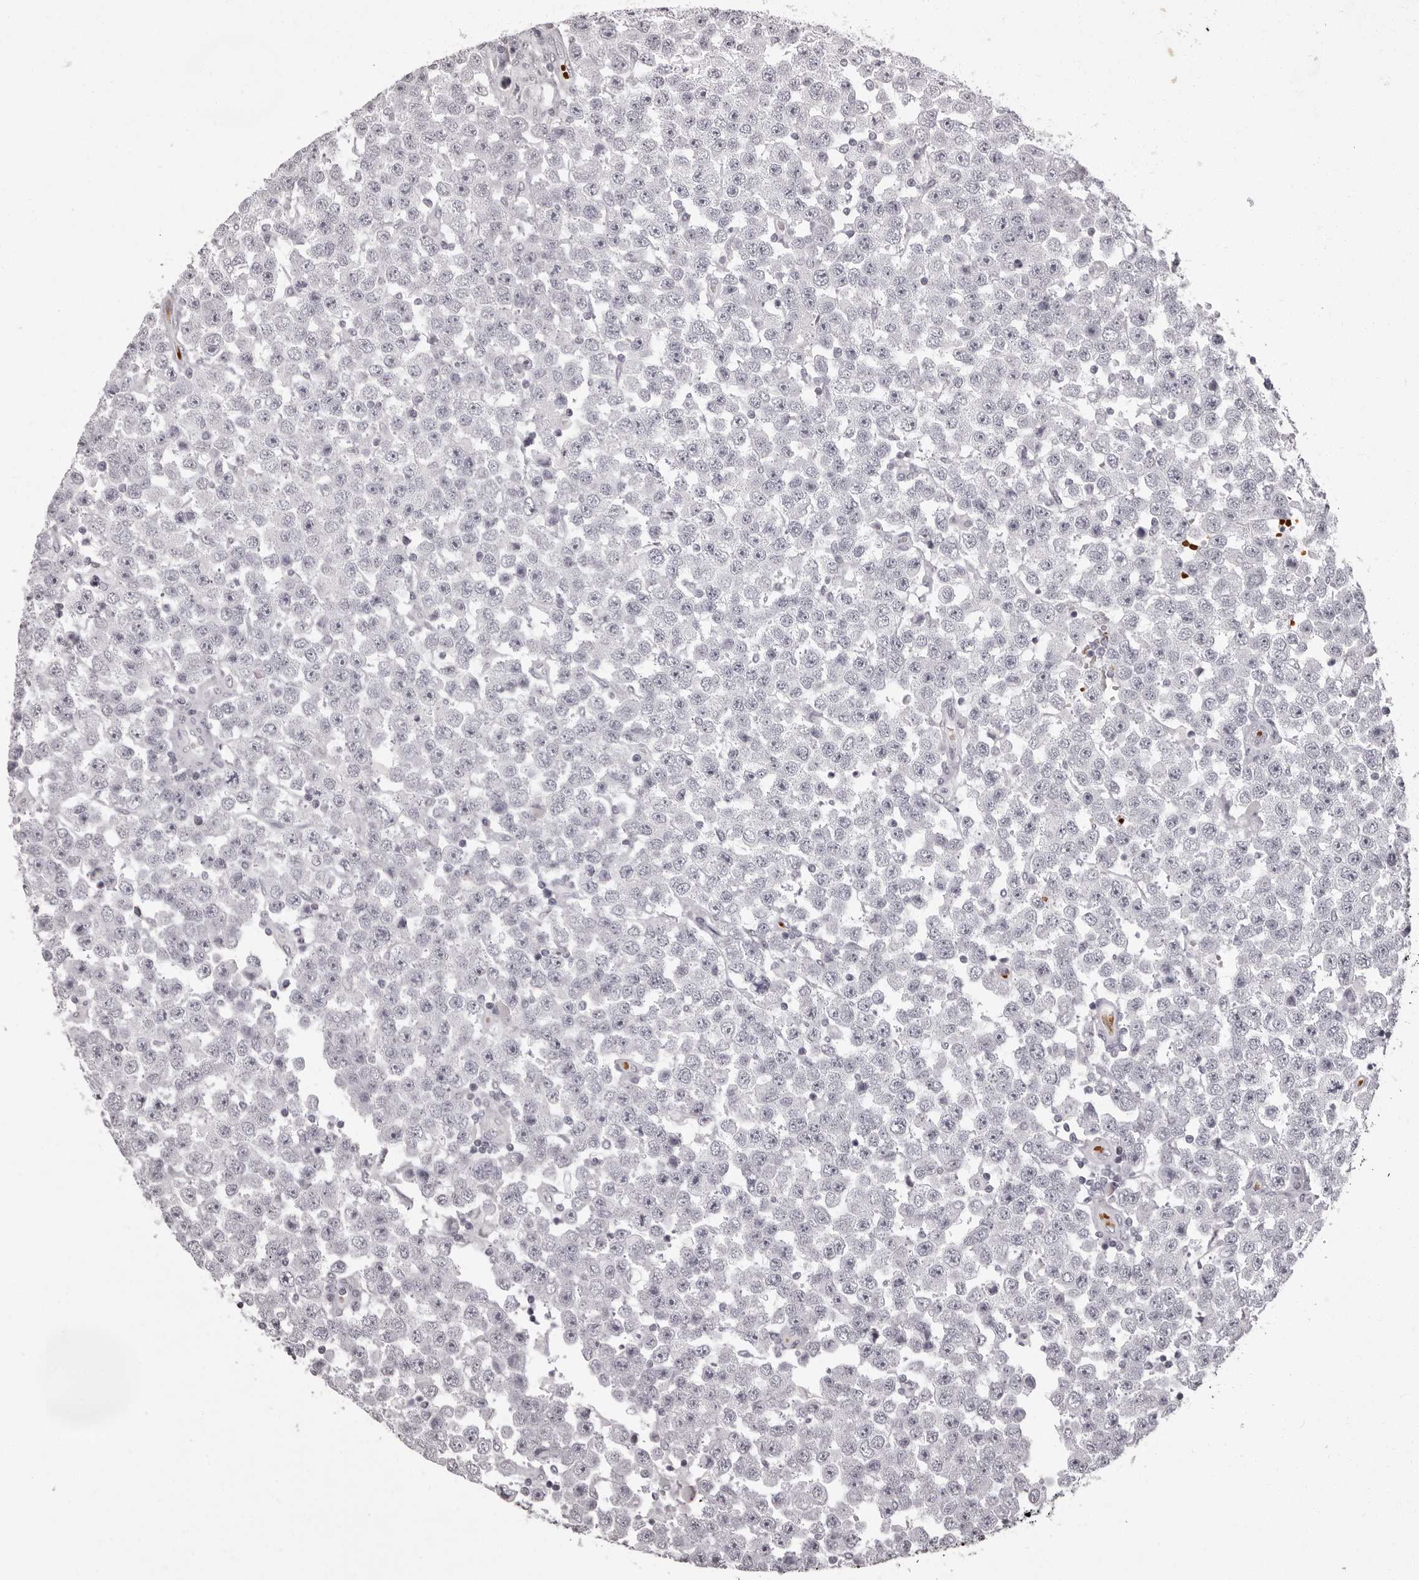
{"staining": {"intensity": "negative", "quantity": "none", "location": "none"}, "tissue": "testis cancer", "cell_type": "Tumor cells", "image_type": "cancer", "snomed": [{"axis": "morphology", "description": "Seminoma, NOS"}, {"axis": "topography", "description": "Testis"}], "caption": "Immunohistochemistry of human testis cancer (seminoma) reveals no staining in tumor cells.", "gene": "C8orf74", "patient": {"sex": "male", "age": 28}}